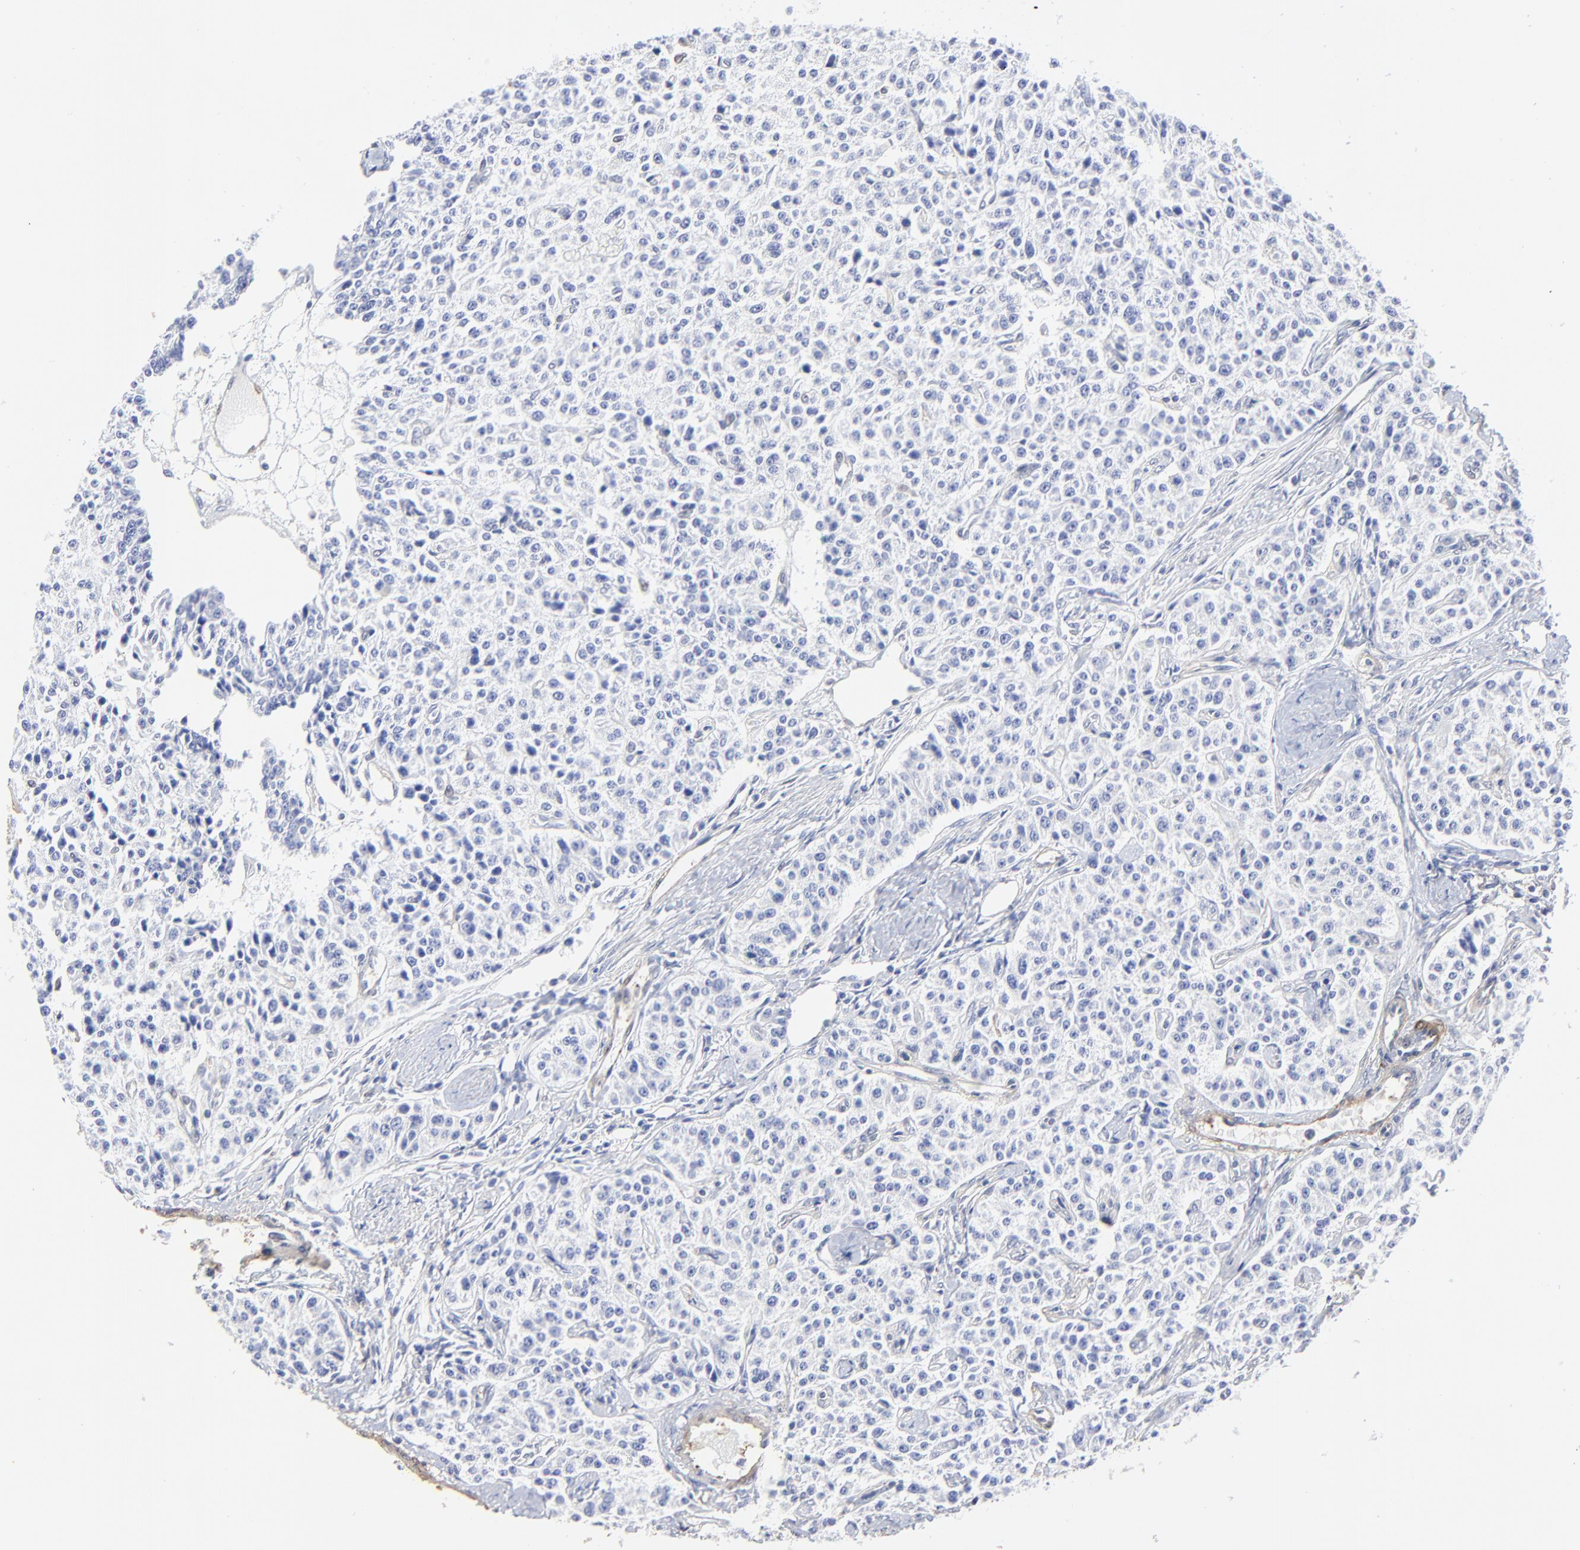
{"staining": {"intensity": "negative", "quantity": "none", "location": "none"}, "tissue": "carcinoid", "cell_type": "Tumor cells", "image_type": "cancer", "snomed": [{"axis": "morphology", "description": "Carcinoid, malignant, NOS"}, {"axis": "topography", "description": "Stomach"}], "caption": "High power microscopy histopathology image of an immunohistochemistry (IHC) image of carcinoid, revealing no significant staining in tumor cells.", "gene": "TAGLN2", "patient": {"sex": "female", "age": 76}}